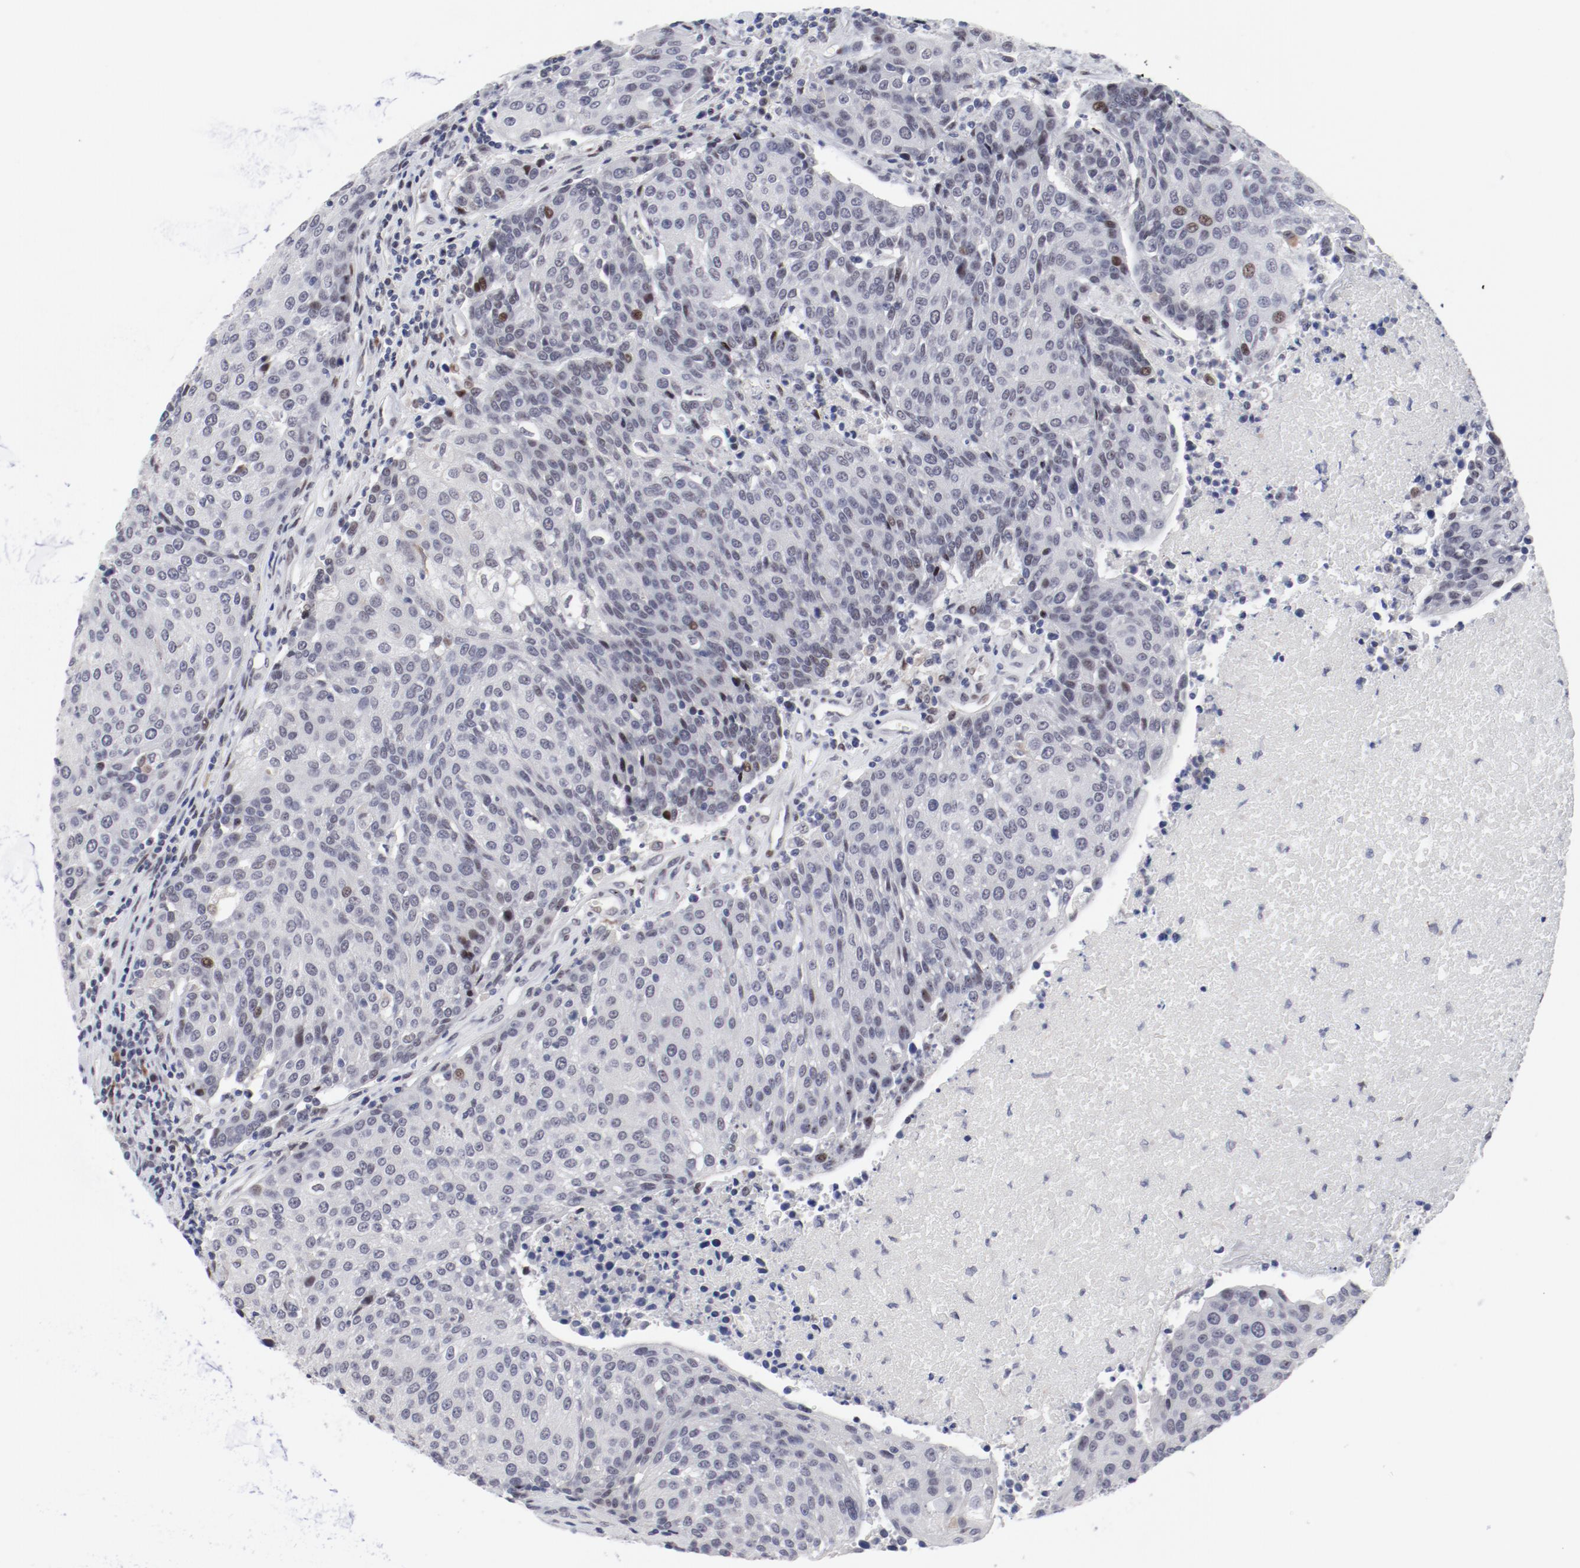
{"staining": {"intensity": "negative", "quantity": "none", "location": "none"}, "tissue": "urothelial cancer", "cell_type": "Tumor cells", "image_type": "cancer", "snomed": [{"axis": "morphology", "description": "Urothelial carcinoma, High grade"}, {"axis": "topography", "description": "Urinary bladder"}], "caption": "Tumor cells show no significant expression in urothelial cancer. (DAB immunohistochemistry (IHC), high magnification).", "gene": "FSCB", "patient": {"sex": "female", "age": 85}}